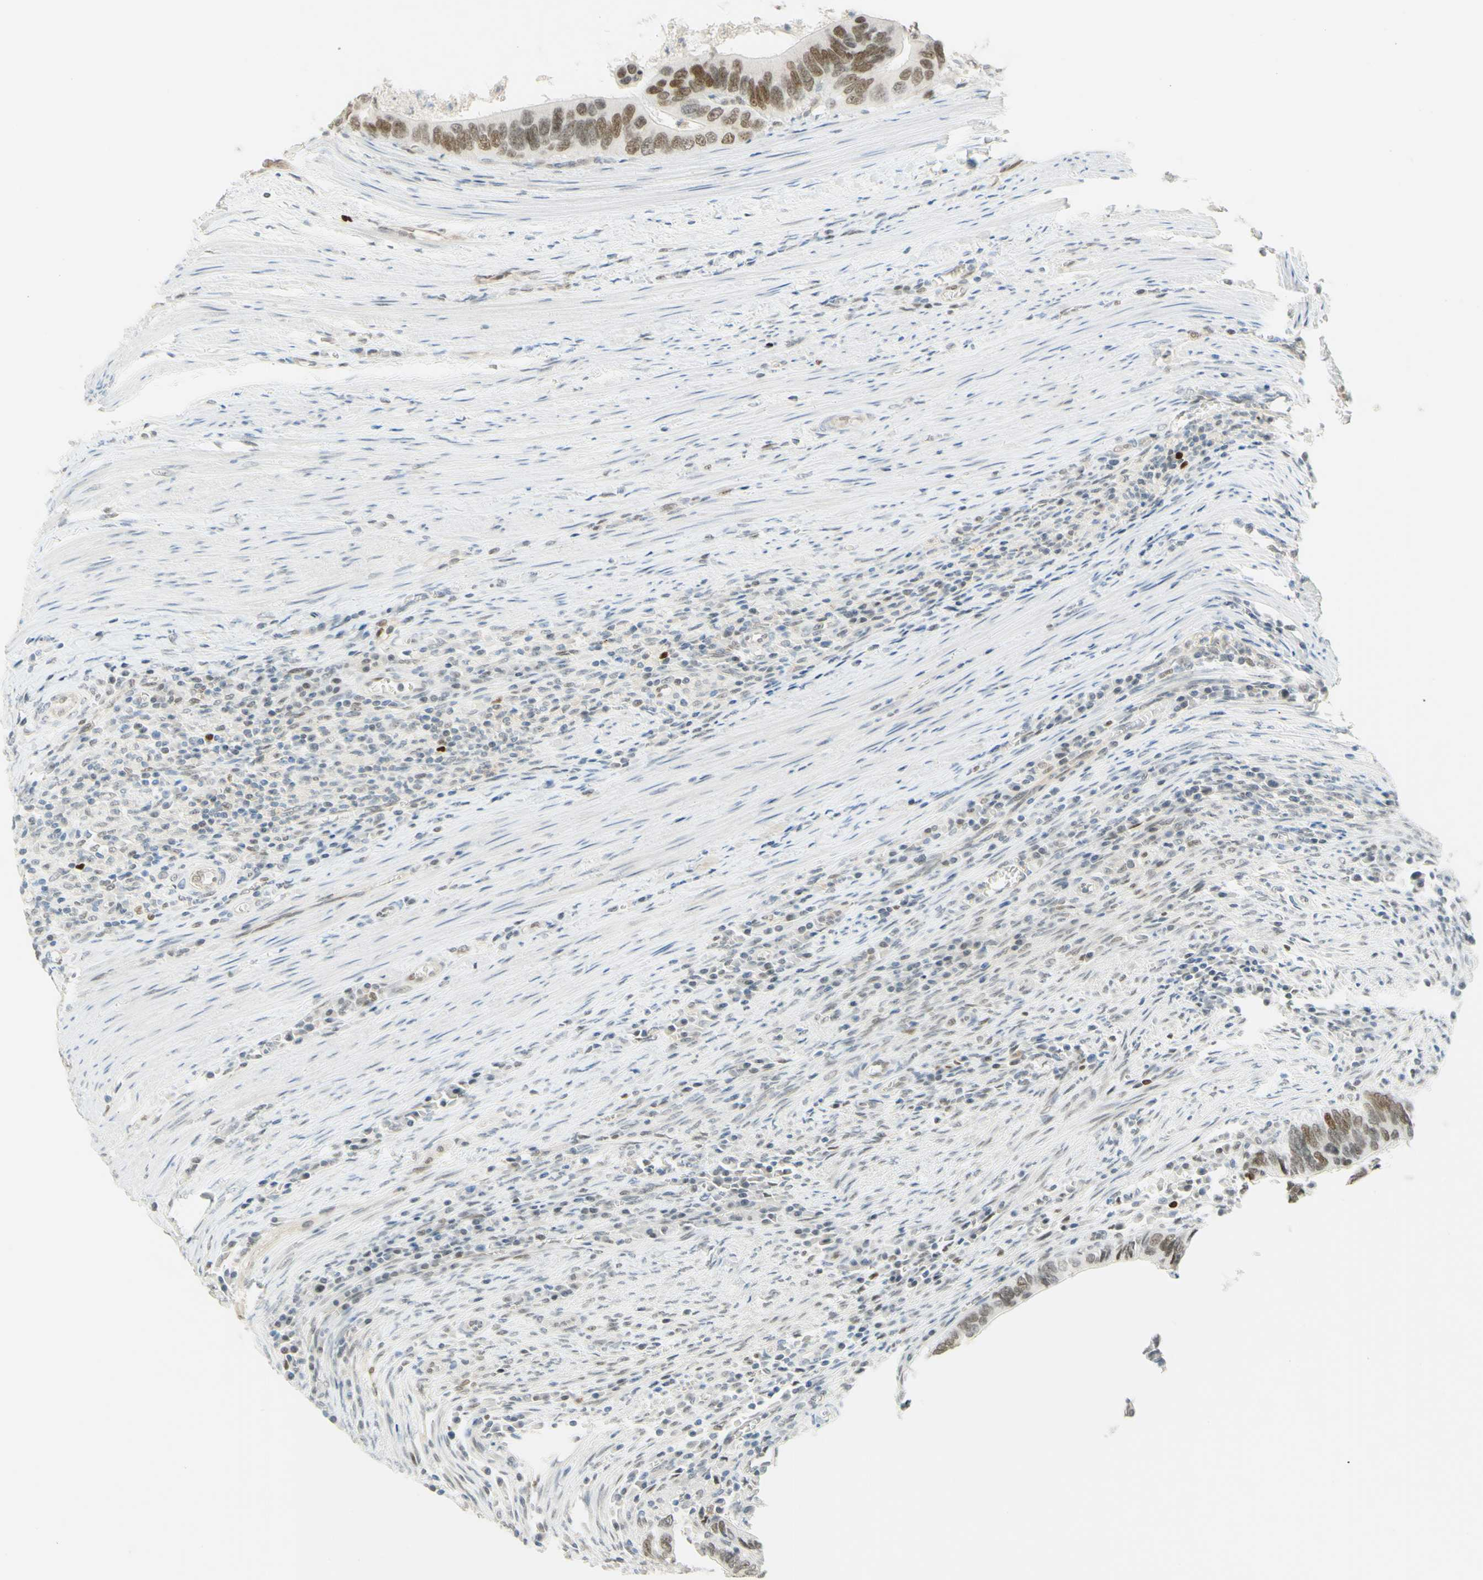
{"staining": {"intensity": "moderate", "quantity": ">75%", "location": "nuclear"}, "tissue": "colorectal cancer", "cell_type": "Tumor cells", "image_type": "cancer", "snomed": [{"axis": "morphology", "description": "Adenocarcinoma, NOS"}, {"axis": "topography", "description": "Colon"}], "caption": "This is a photomicrograph of immunohistochemistry (IHC) staining of colorectal cancer (adenocarcinoma), which shows moderate expression in the nuclear of tumor cells.", "gene": "POLB", "patient": {"sex": "male", "age": 72}}